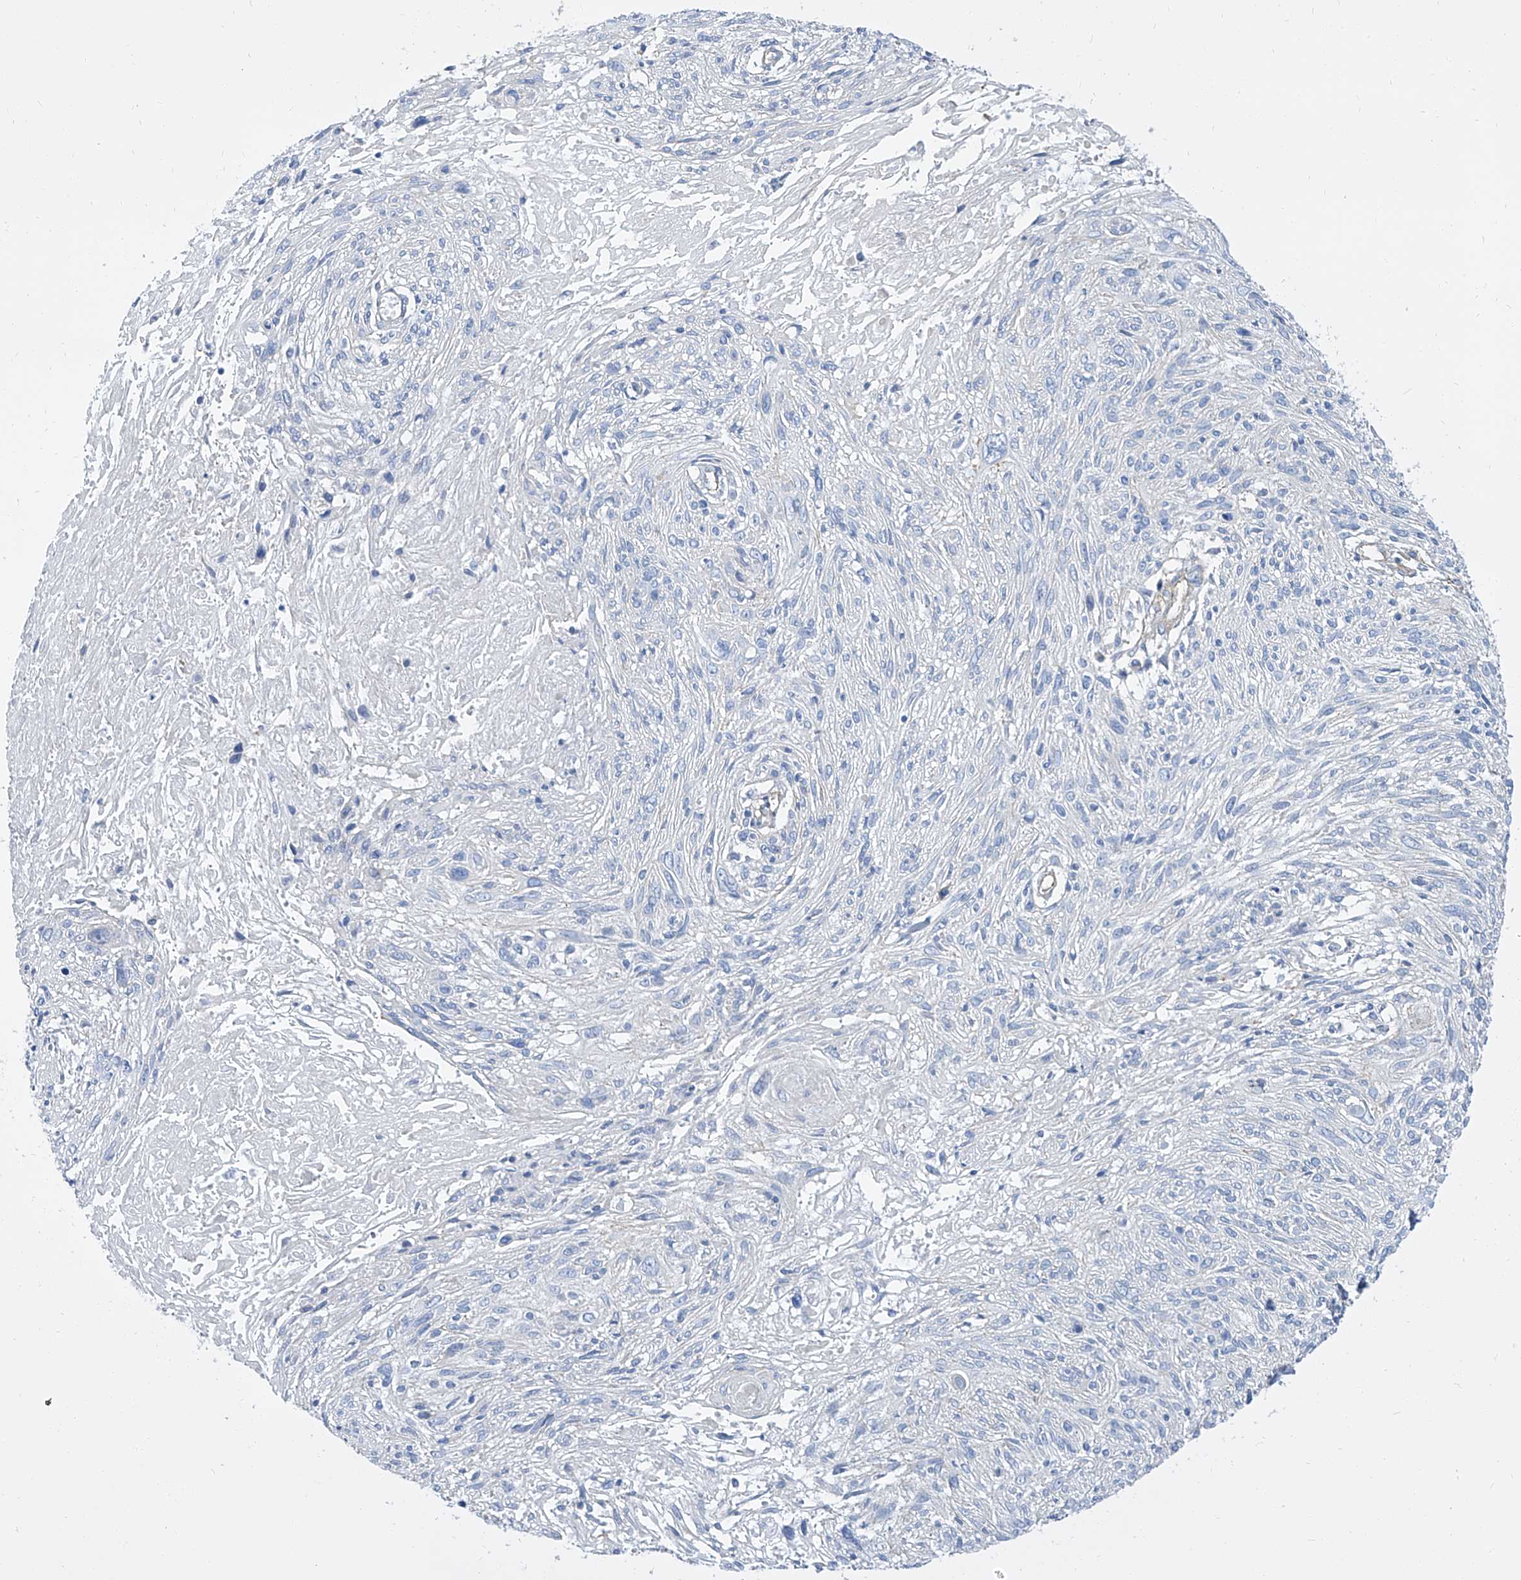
{"staining": {"intensity": "negative", "quantity": "none", "location": "none"}, "tissue": "cervical cancer", "cell_type": "Tumor cells", "image_type": "cancer", "snomed": [{"axis": "morphology", "description": "Squamous cell carcinoma, NOS"}, {"axis": "topography", "description": "Cervix"}], "caption": "Photomicrograph shows no significant protein staining in tumor cells of cervical cancer.", "gene": "TXLNB", "patient": {"sex": "female", "age": 51}}